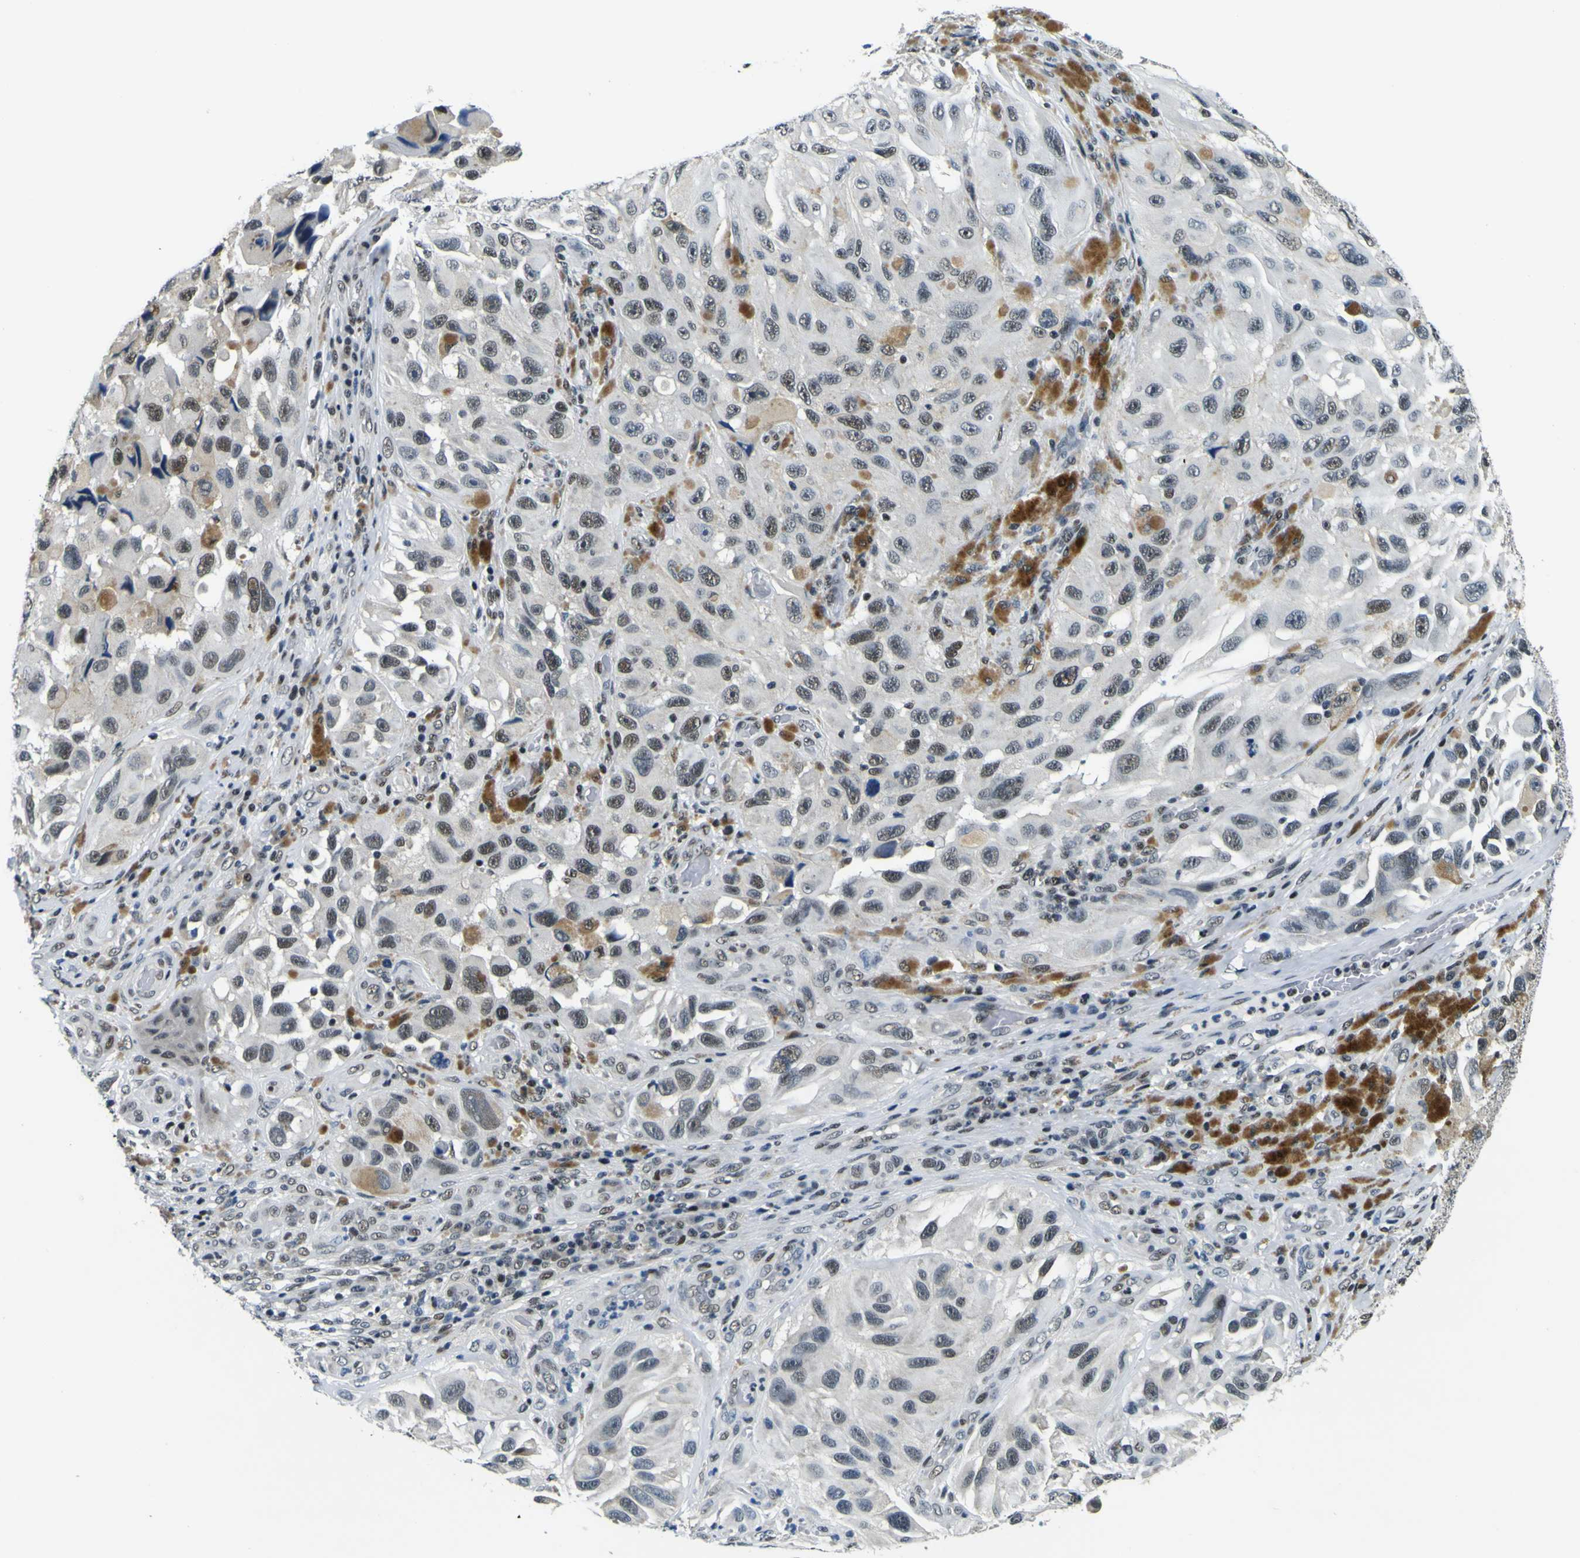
{"staining": {"intensity": "moderate", "quantity": ">75%", "location": "nuclear"}, "tissue": "melanoma", "cell_type": "Tumor cells", "image_type": "cancer", "snomed": [{"axis": "morphology", "description": "Malignant melanoma, NOS"}, {"axis": "topography", "description": "Skin"}], "caption": "Brown immunohistochemical staining in human melanoma reveals moderate nuclear staining in about >75% of tumor cells. (IHC, brightfield microscopy, high magnification).", "gene": "SP1", "patient": {"sex": "female", "age": 73}}